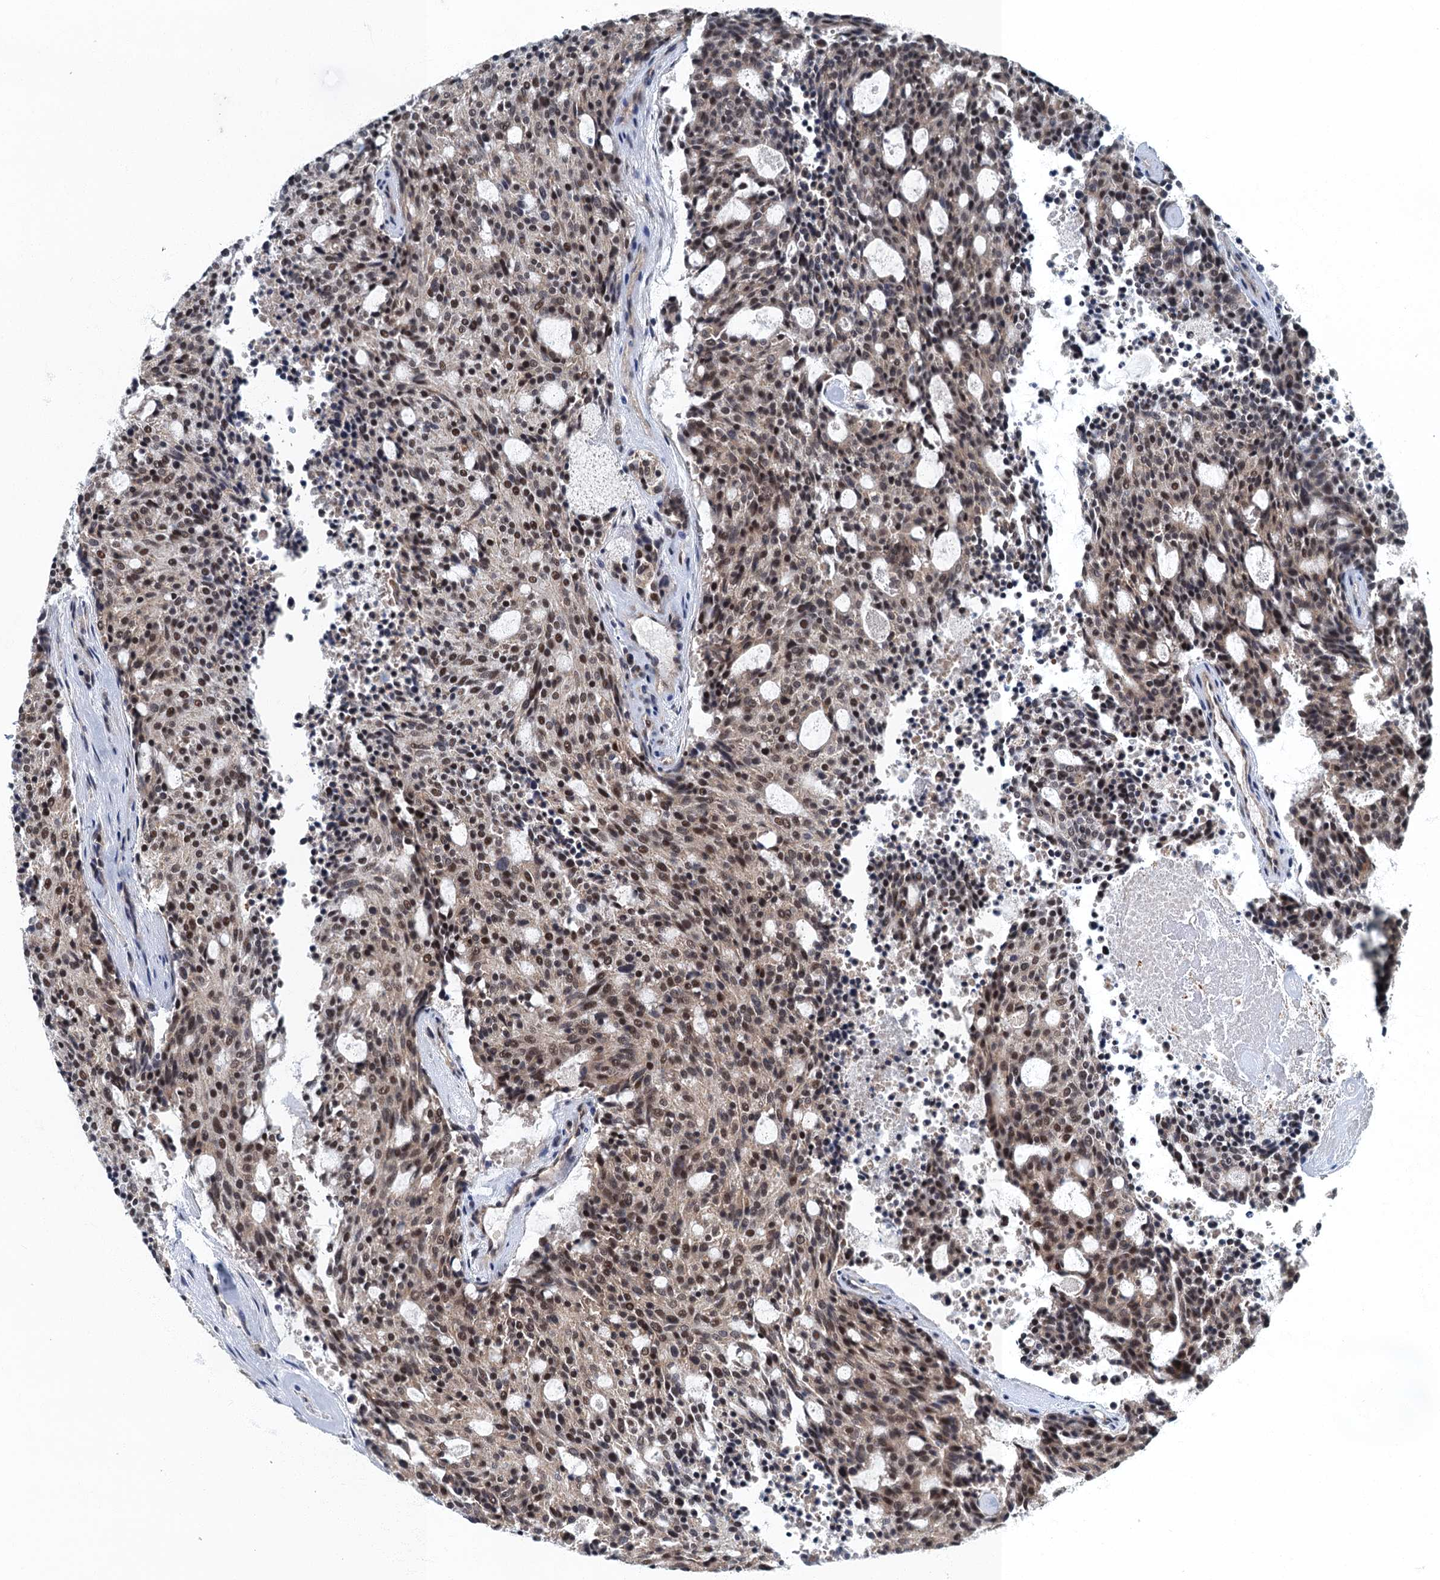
{"staining": {"intensity": "moderate", "quantity": ">75%", "location": "nuclear"}, "tissue": "carcinoid", "cell_type": "Tumor cells", "image_type": "cancer", "snomed": [{"axis": "morphology", "description": "Carcinoid, malignant, NOS"}, {"axis": "topography", "description": "Pancreas"}], "caption": "IHC (DAB (3,3'-diaminobenzidine)) staining of carcinoid (malignant) displays moderate nuclear protein positivity in about >75% of tumor cells.", "gene": "GADL1", "patient": {"sex": "female", "age": 54}}